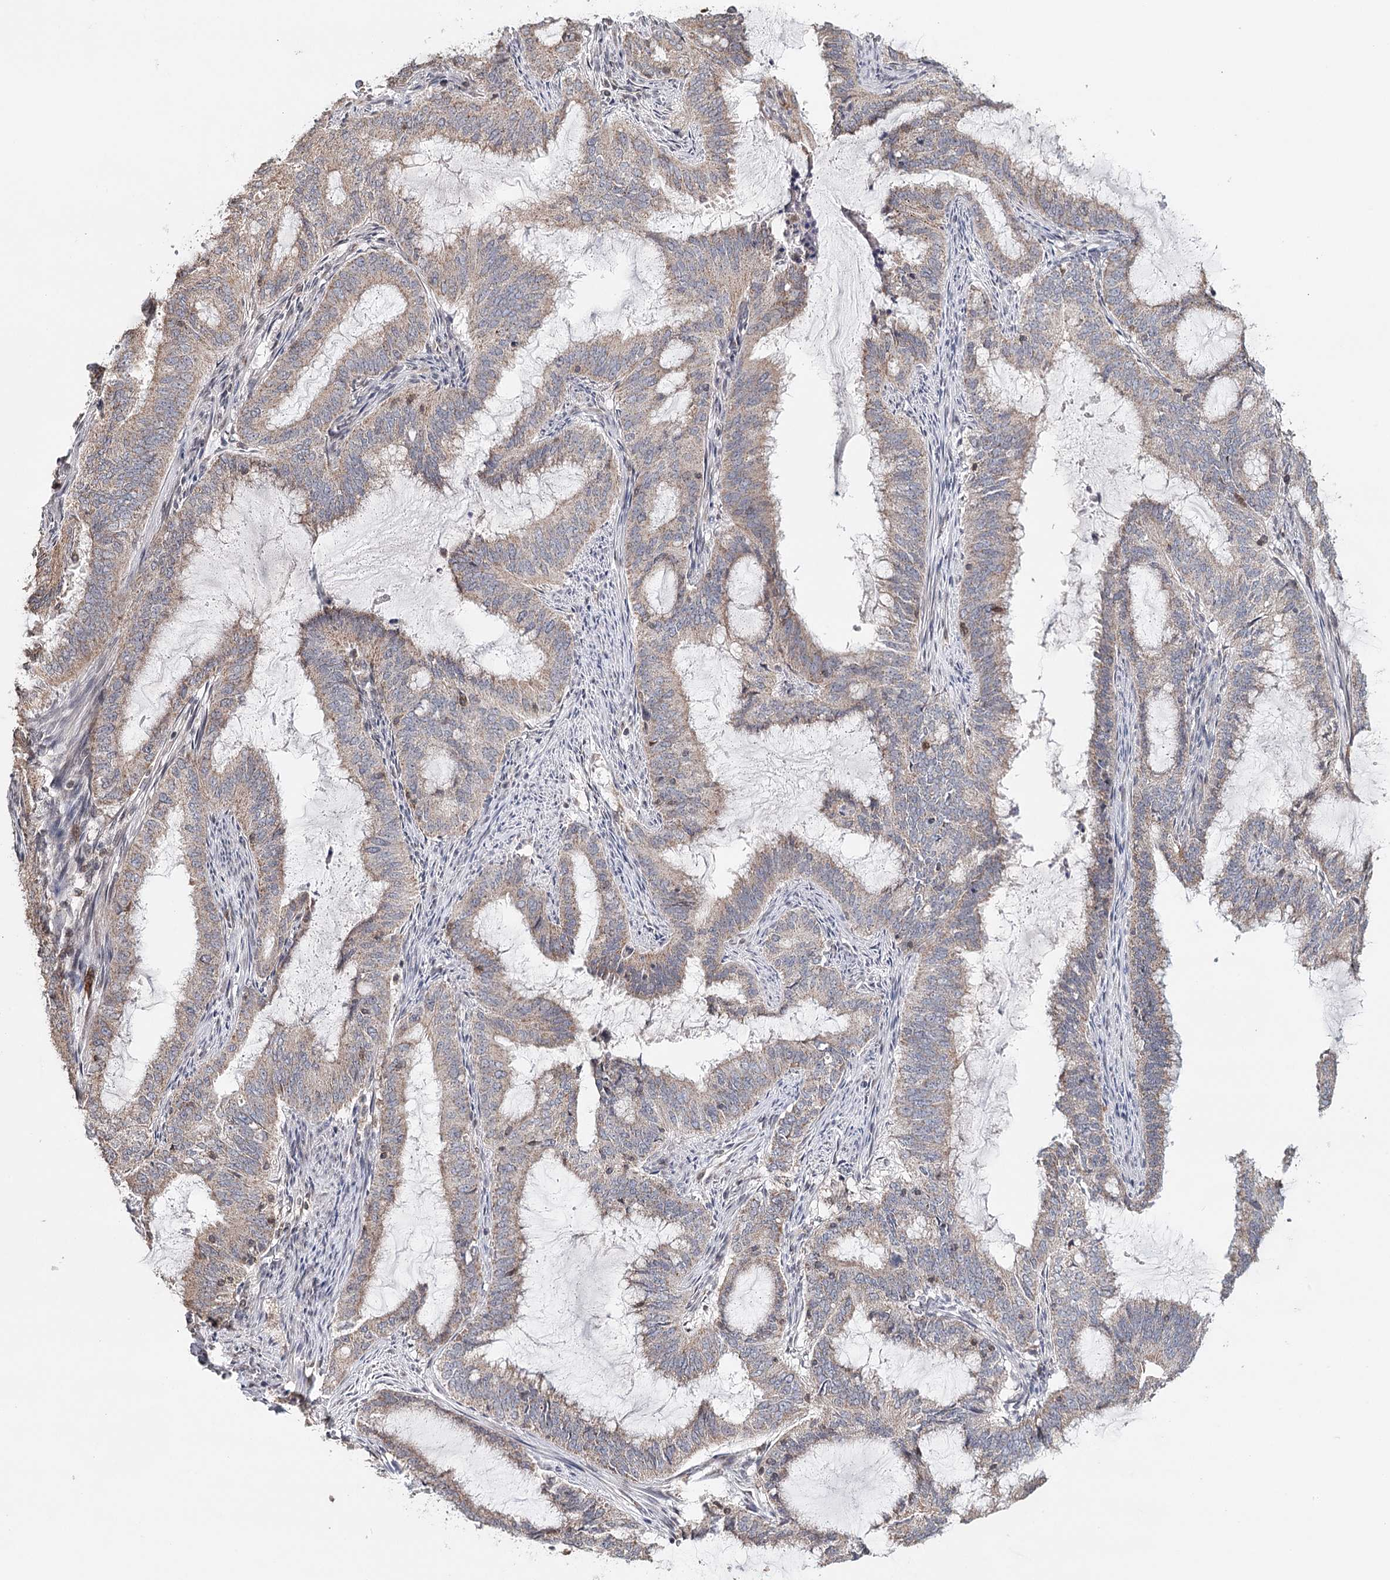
{"staining": {"intensity": "weak", "quantity": ">75%", "location": "cytoplasmic/membranous"}, "tissue": "endometrial cancer", "cell_type": "Tumor cells", "image_type": "cancer", "snomed": [{"axis": "morphology", "description": "Adenocarcinoma, NOS"}, {"axis": "topography", "description": "Endometrium"}], "caption": "A histopathology image of human endometrial cancer stained for a protein exhibits weak cytoplasmic/membranous brown staining in tumor cells.", "gene": "ICOS", "patient": {"sex": "female", "age": 51}}